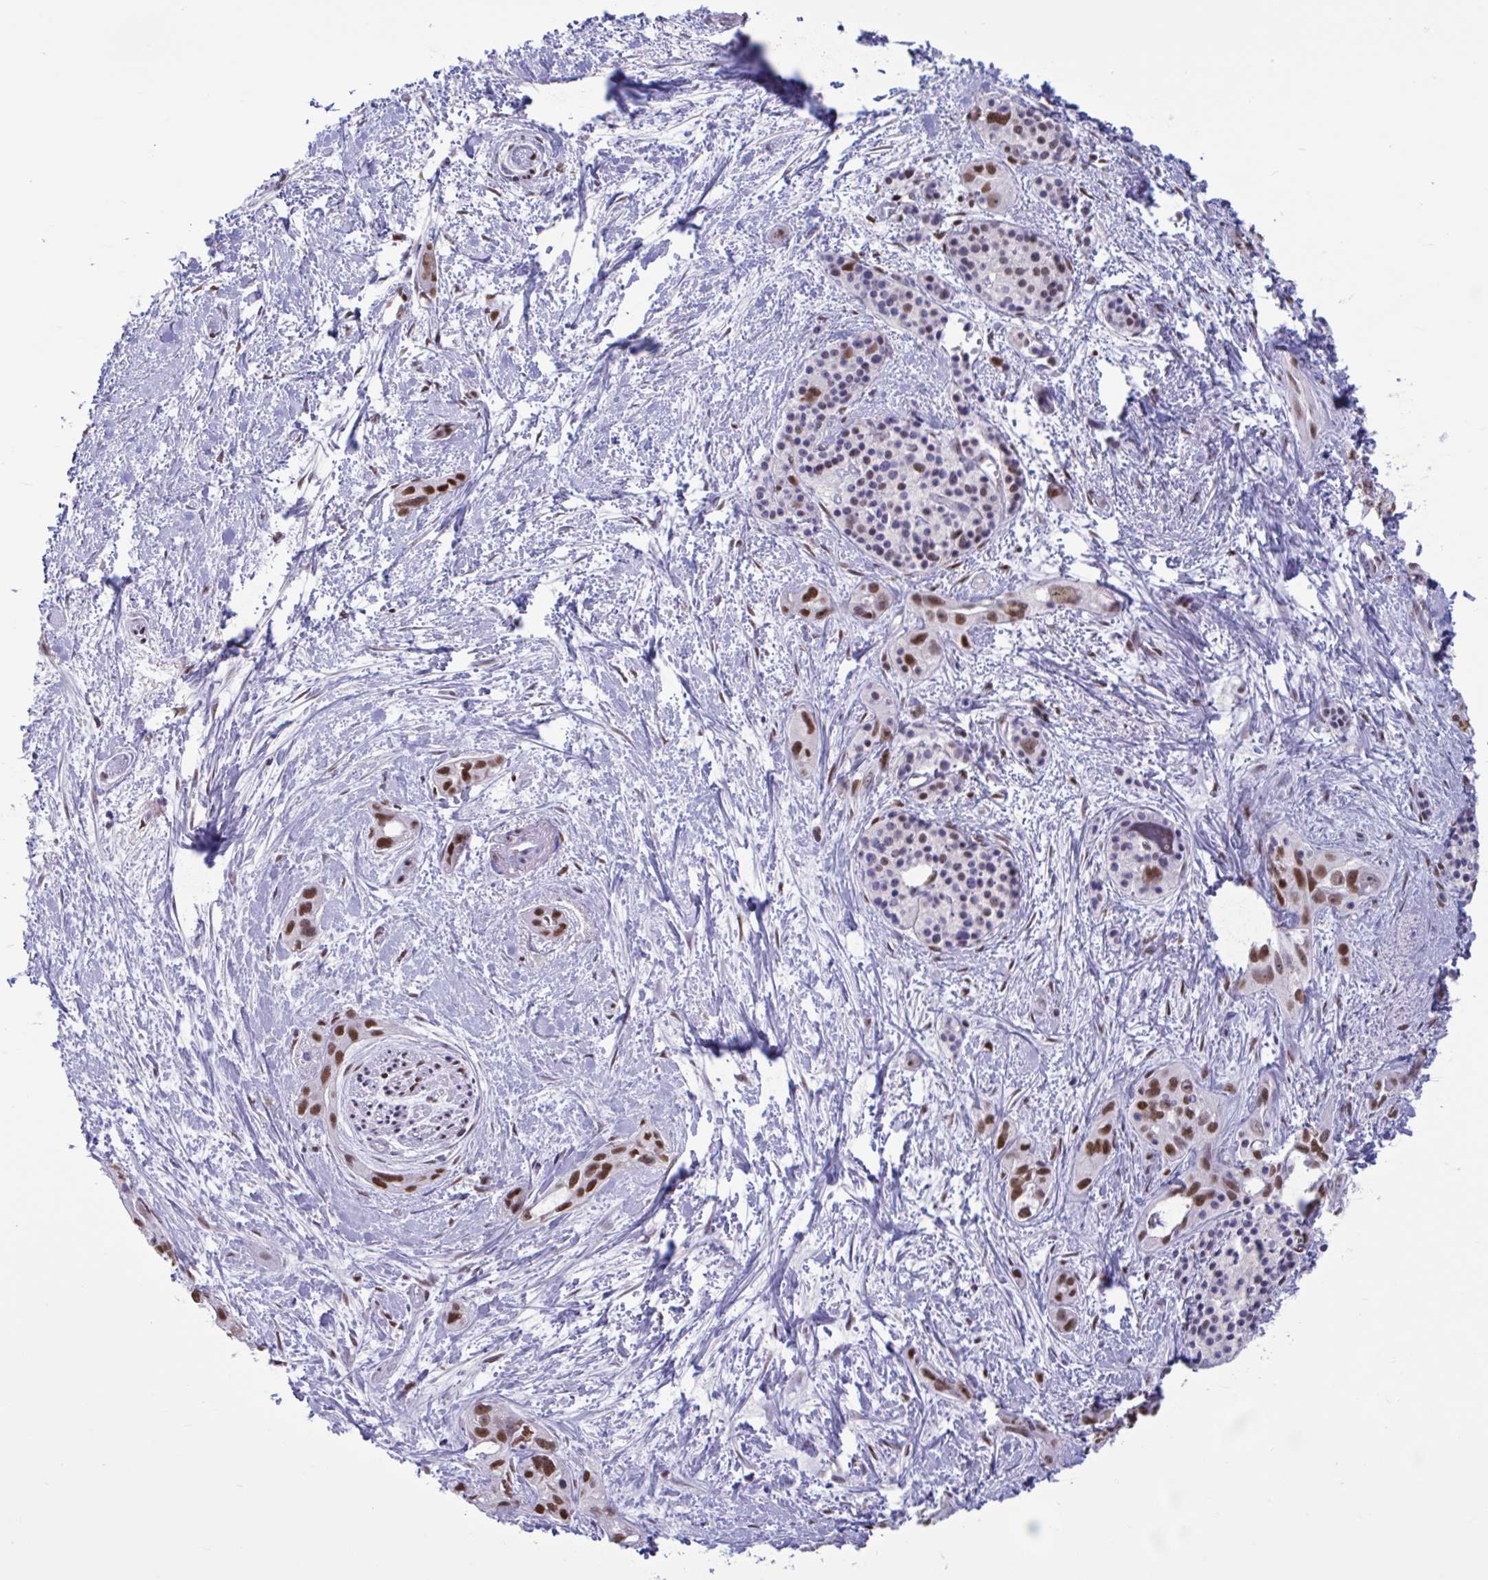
{"staining": {"intensity": "moderate", "quantity": ">75%", "location": "nuclear"}, "tissue": "pancreatic cancer", "cell_type": "Tumor cells", "image_type": "cancer", "snomed": [{"axis": "morphology", "description": "Adenocarcinoma, NOS"}, {"axis": "topography", "description": "Pancreas"}], "caption": "Moderate nuclear staining for a protein is identified in about >75% of tumor cells of adenocarcinoma (pancreatic) using IHC.", "gene": "RBL1", "patient": {"sex": "female", "age": 50}}